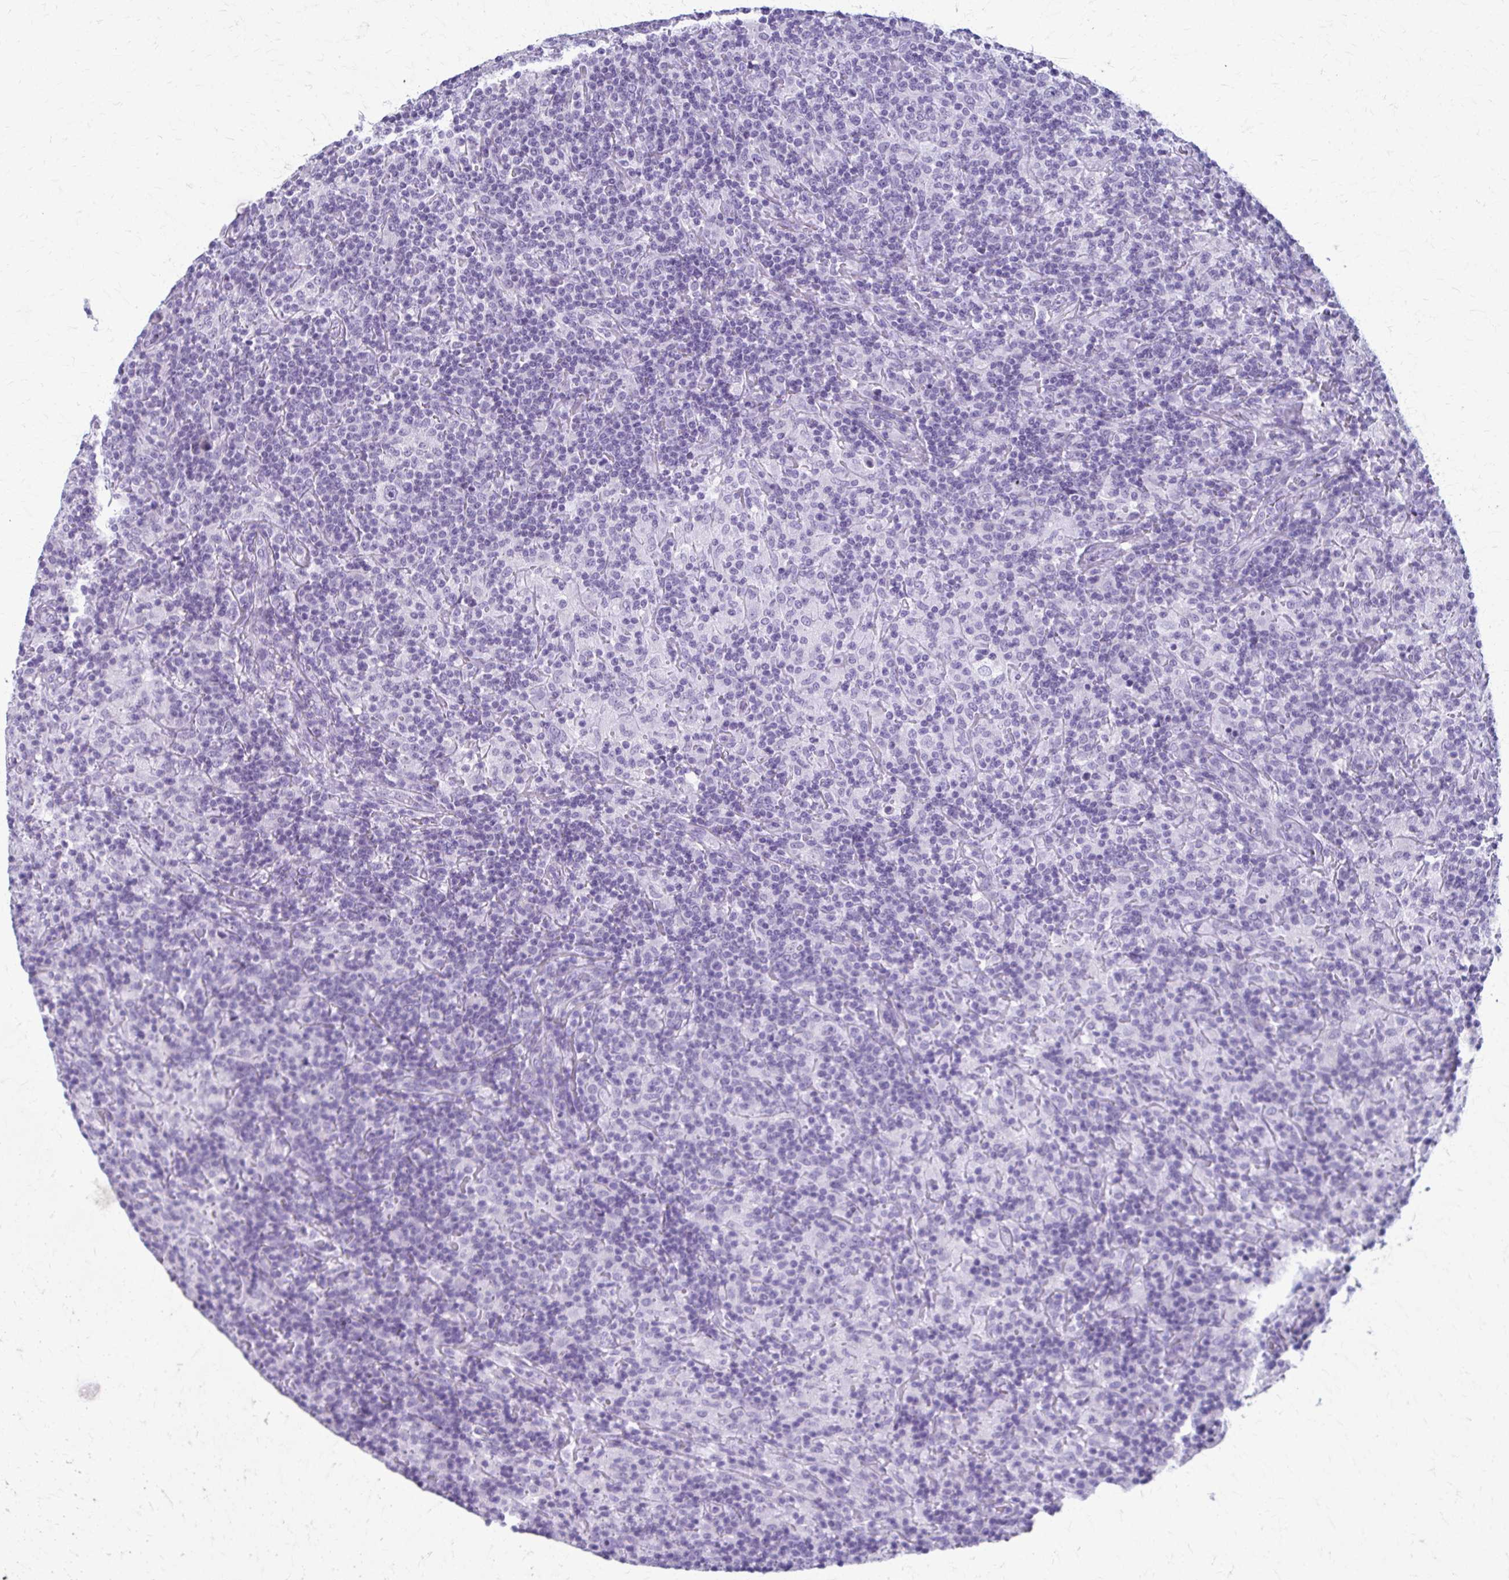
{"staining": {"intensity": "negative", "quantity": "none", "location": "none"}, "tissue": "lymphoma", "cell_type": "Tumor cells", "image_type": "cancer", "snomed": [{"axis": "morphology", "description": "Hodgkin's disease, NOS"}, {"axis": "topography", "description": "Lymph node"}], "caption": "An immunohistochemistry micrograph of Hodgkin's disease is shown. There is no staining in tumor cells of Hodgkin's disease. Brightfield microscopy of immunohistochemistry stained with DAB (brown) and hematoxylin (blue), captured at high magnification.", "gene": "CELF5", "patient": {"sex": "male", "age": 70}}